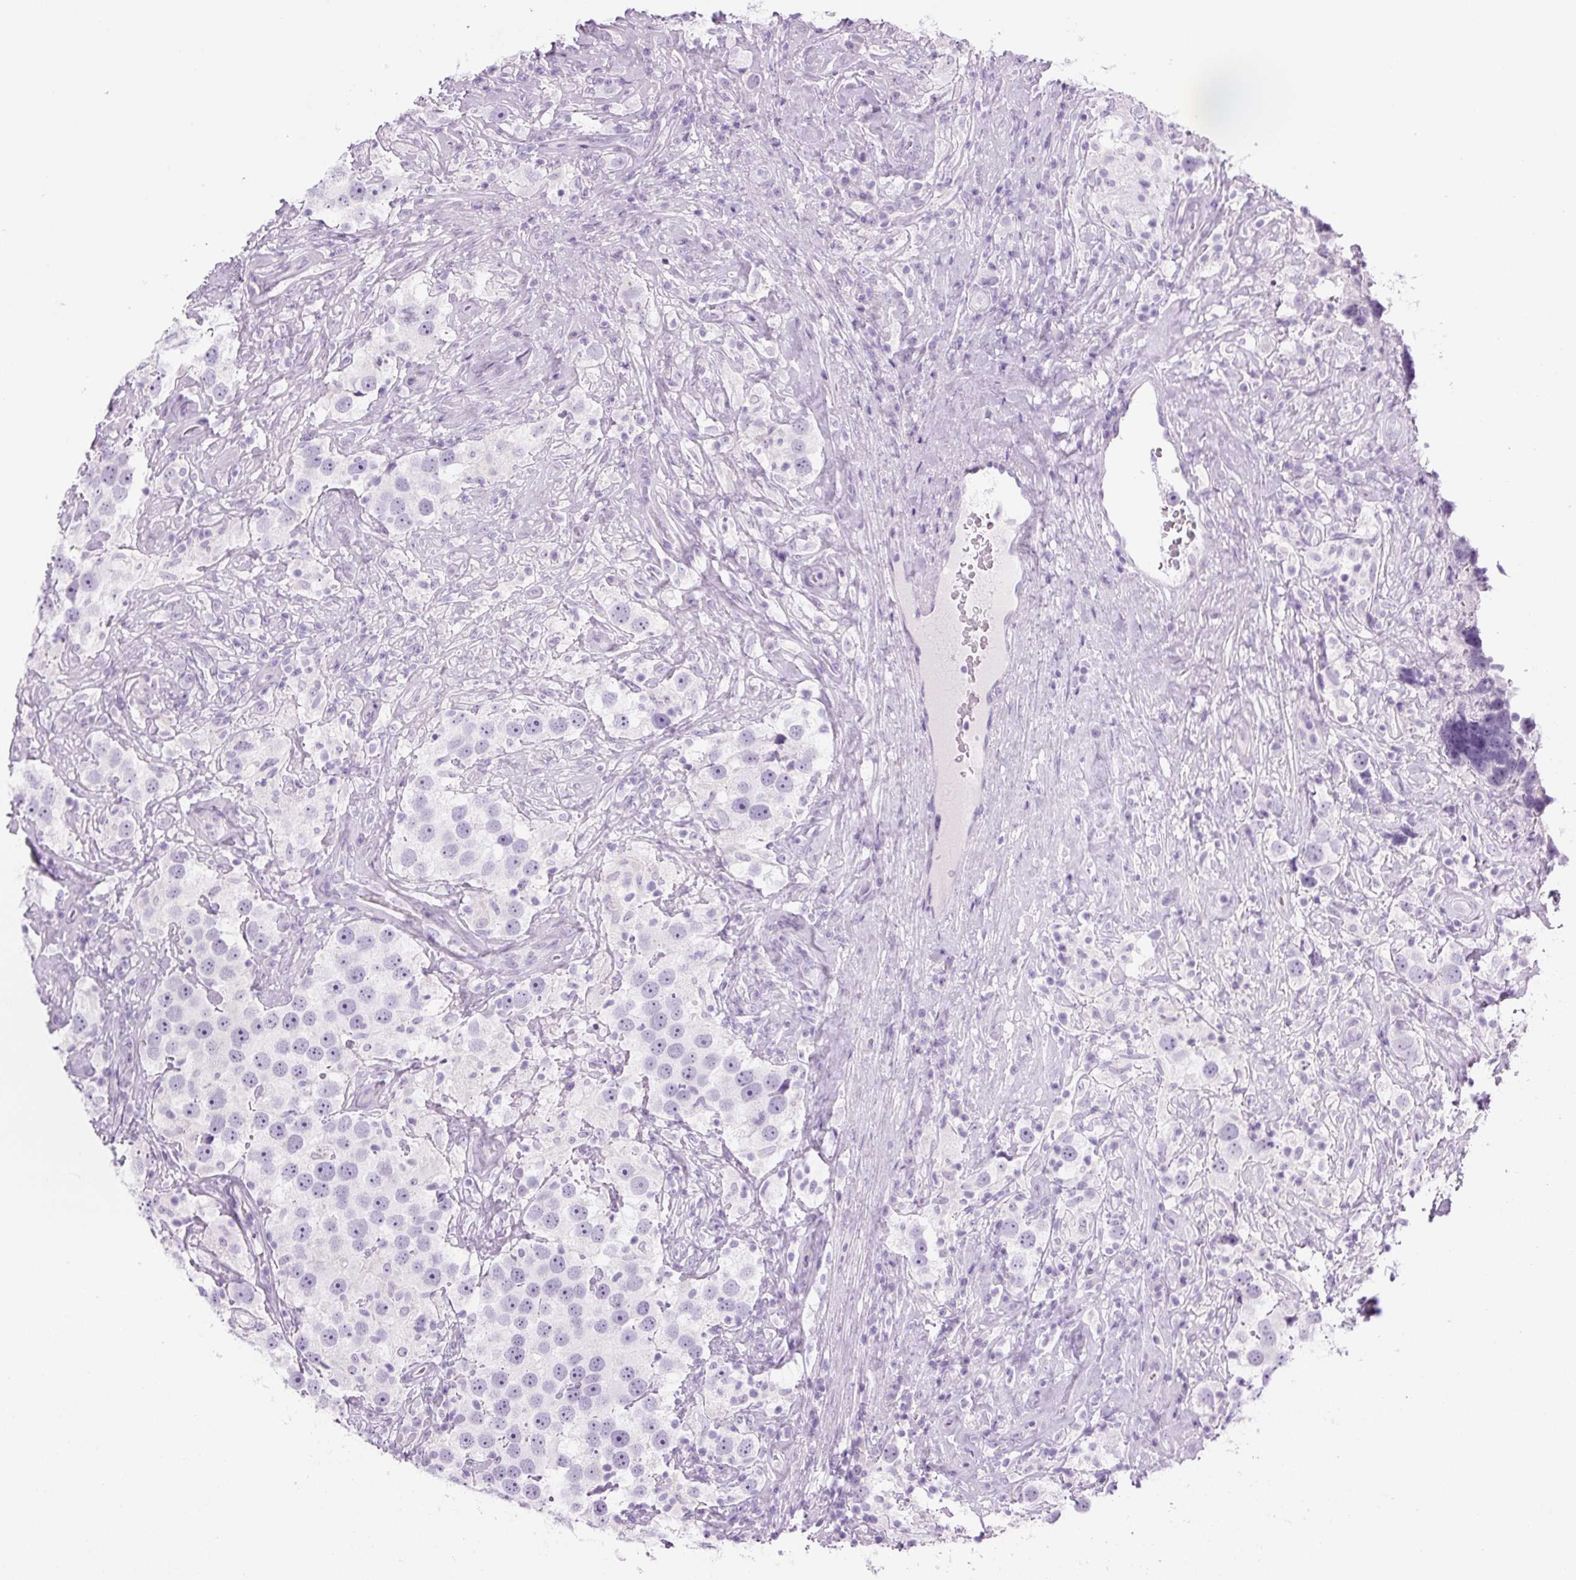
{"staining": {"intensity": "negative", "quantity": "none", "location": "none"}, "tissue": "testis cancer", "cell_type": "Tumor cells", "image_type": "cancer", "snomed": [{"axis": "morphology", "description": "Seminoma, NOS"}, {"axis": "topography", "description": "Testis"}], "caption": "Tumor cells are negative for protein expression in human testis cancer (seminoma).", "gene": "YIF1B", "patient": {"sex": "male", "age": 49}}